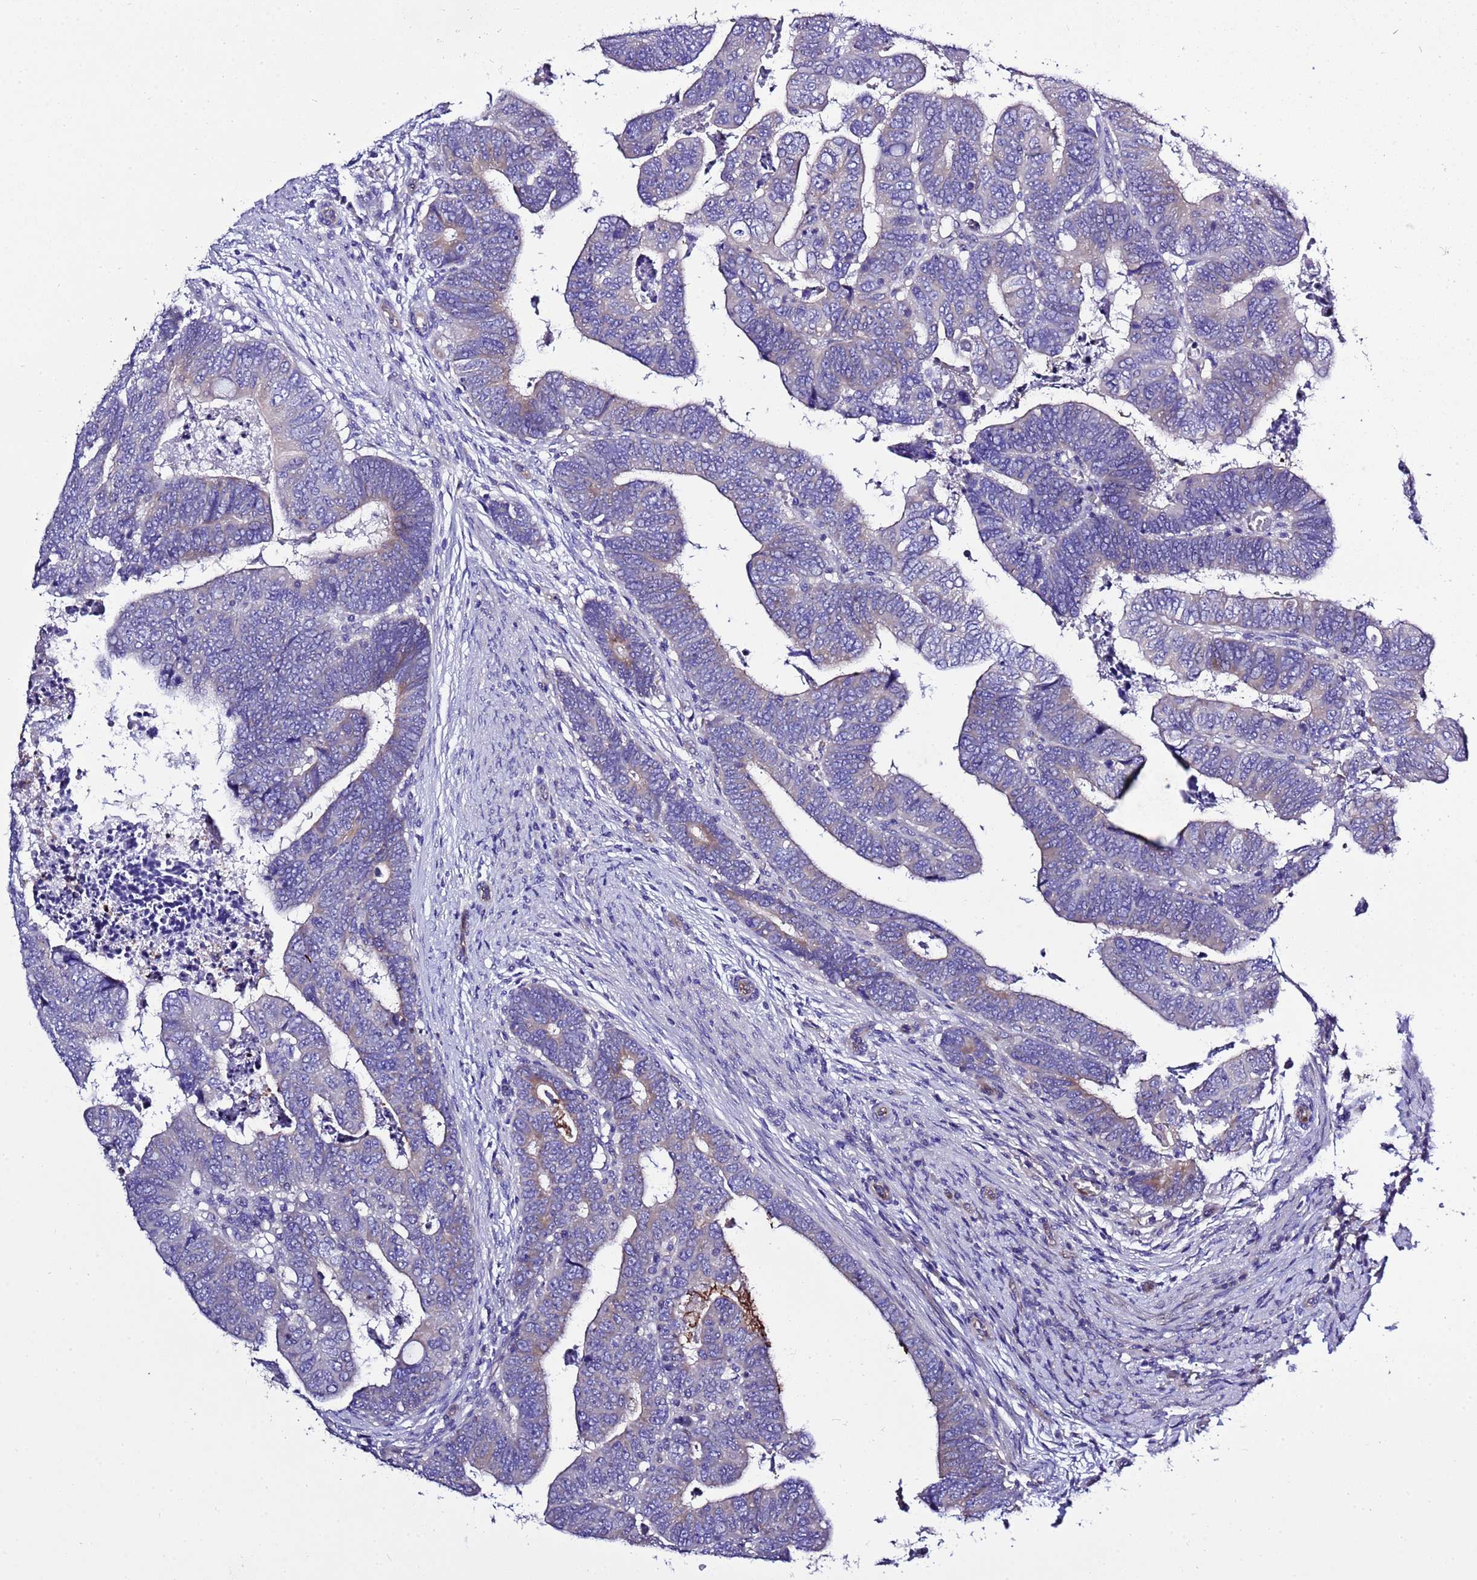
{"staining": {"intensity": "negative", "quantity": "none", "location": "none"}, "tissue": "colorectal cancer", "cell_type": "Tumor cells", "image_type": "cancer", "snomed": [{"axis": "morphology", "description": "Normal tissue, NOS"}, {"axis": "morphology", "description": "Adenocarcinoma, NOS"}, {"axis": "topography", "description": "Rectum"}], "caption": "Tumor cells show no significant positivity in adenocarcinoma (colorectal).", "gene": "KICS2", "patient": {"sex": "female", "age": 65}}